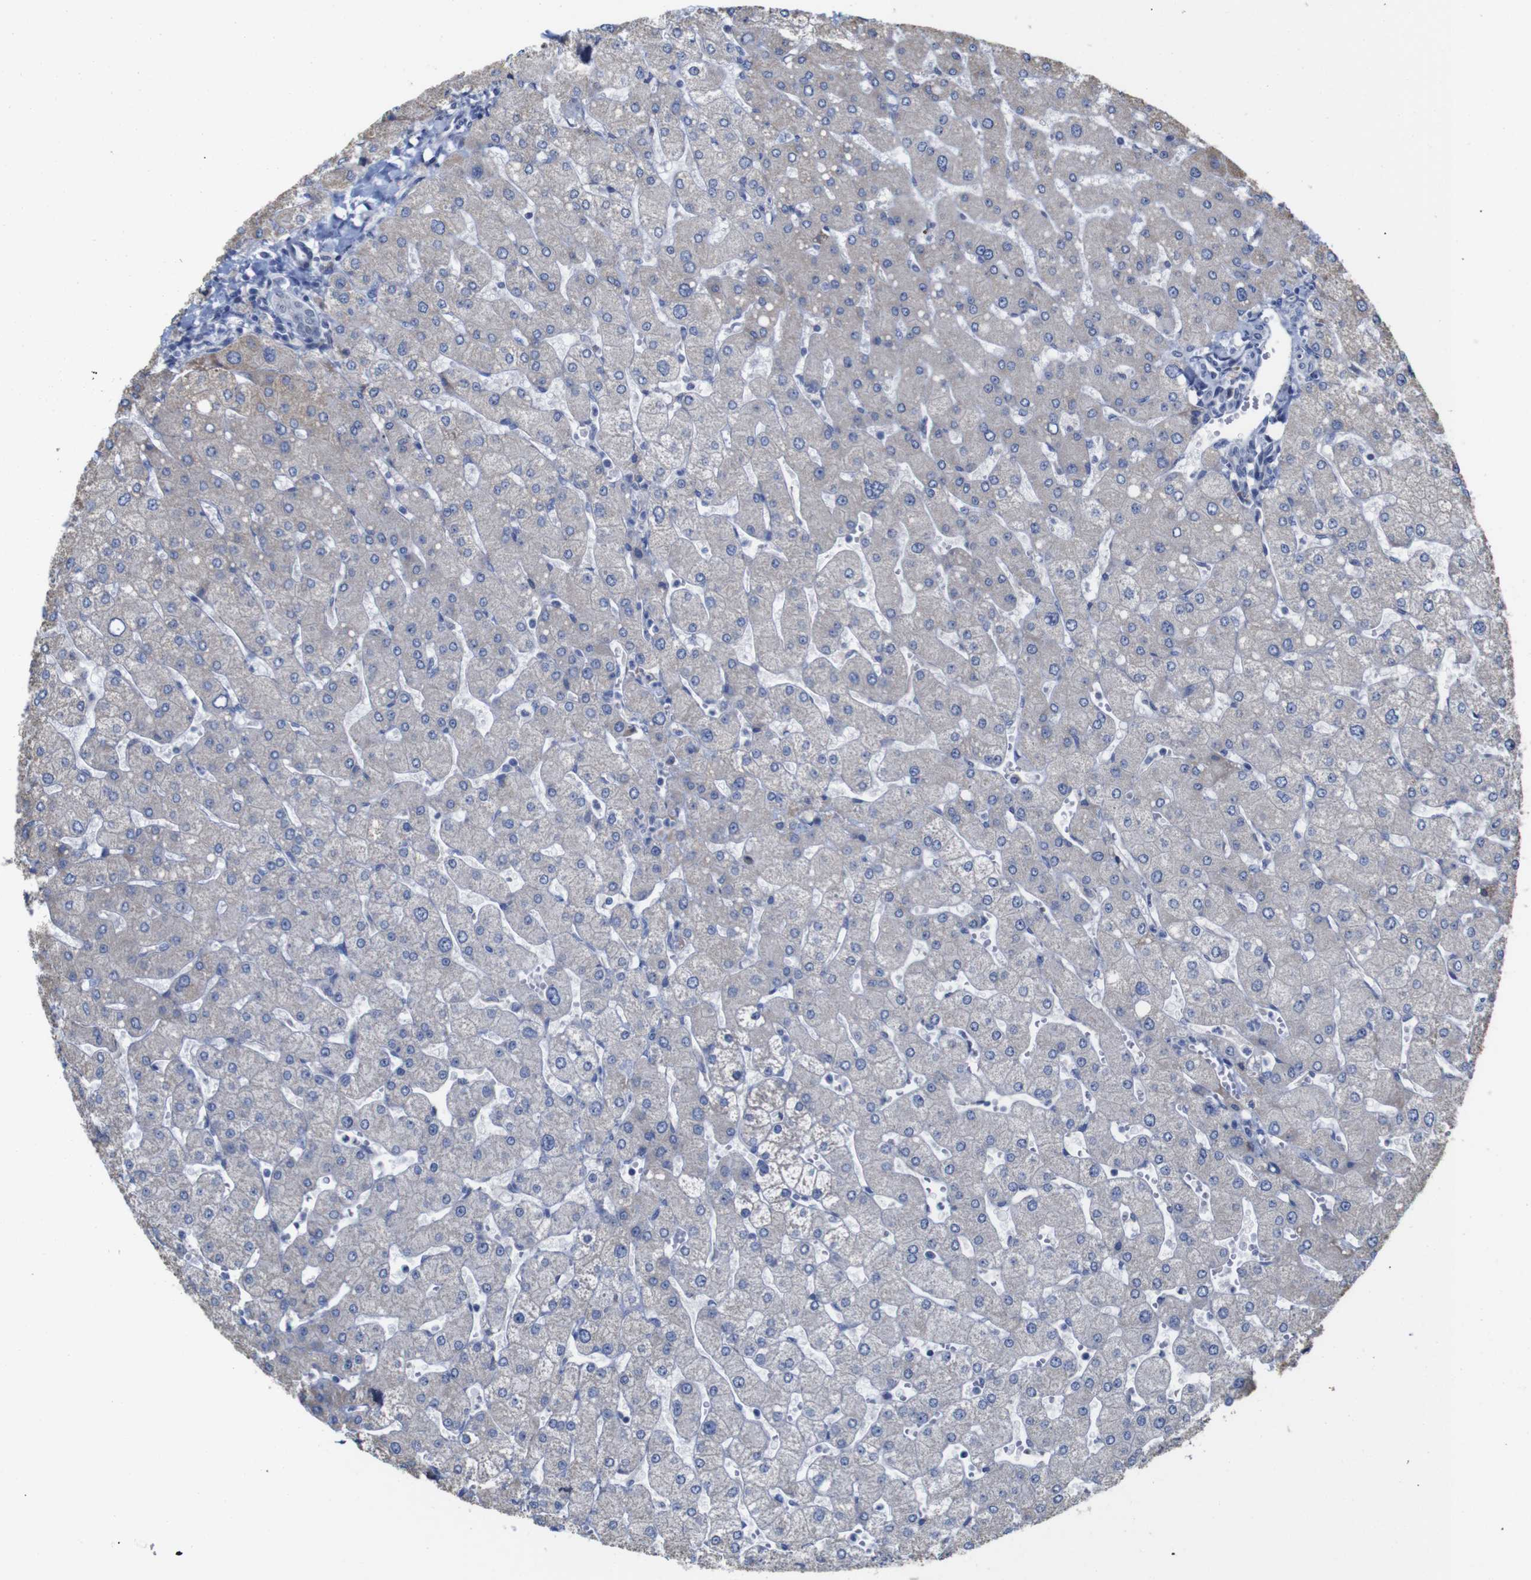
{"staining": {"intensity": "negative", "quantity": "none", "location": "none"}, "tissue": "liver", "cell_type": "Cholangiocytes", "image_type": "normal", "snomed": [{"axis": "morphology", "description": "Normal tissue, NOS"}, {"axis": "topography", "description": "Liver"}], "caption": "DAB (3,3'-diaminobenzidine) immunohistochemical staining of benign human liver exhibits no significant staining in cholangiocytes.", "gene": "TCEAL9", "patient": {"sex": "male", "age": 55}}